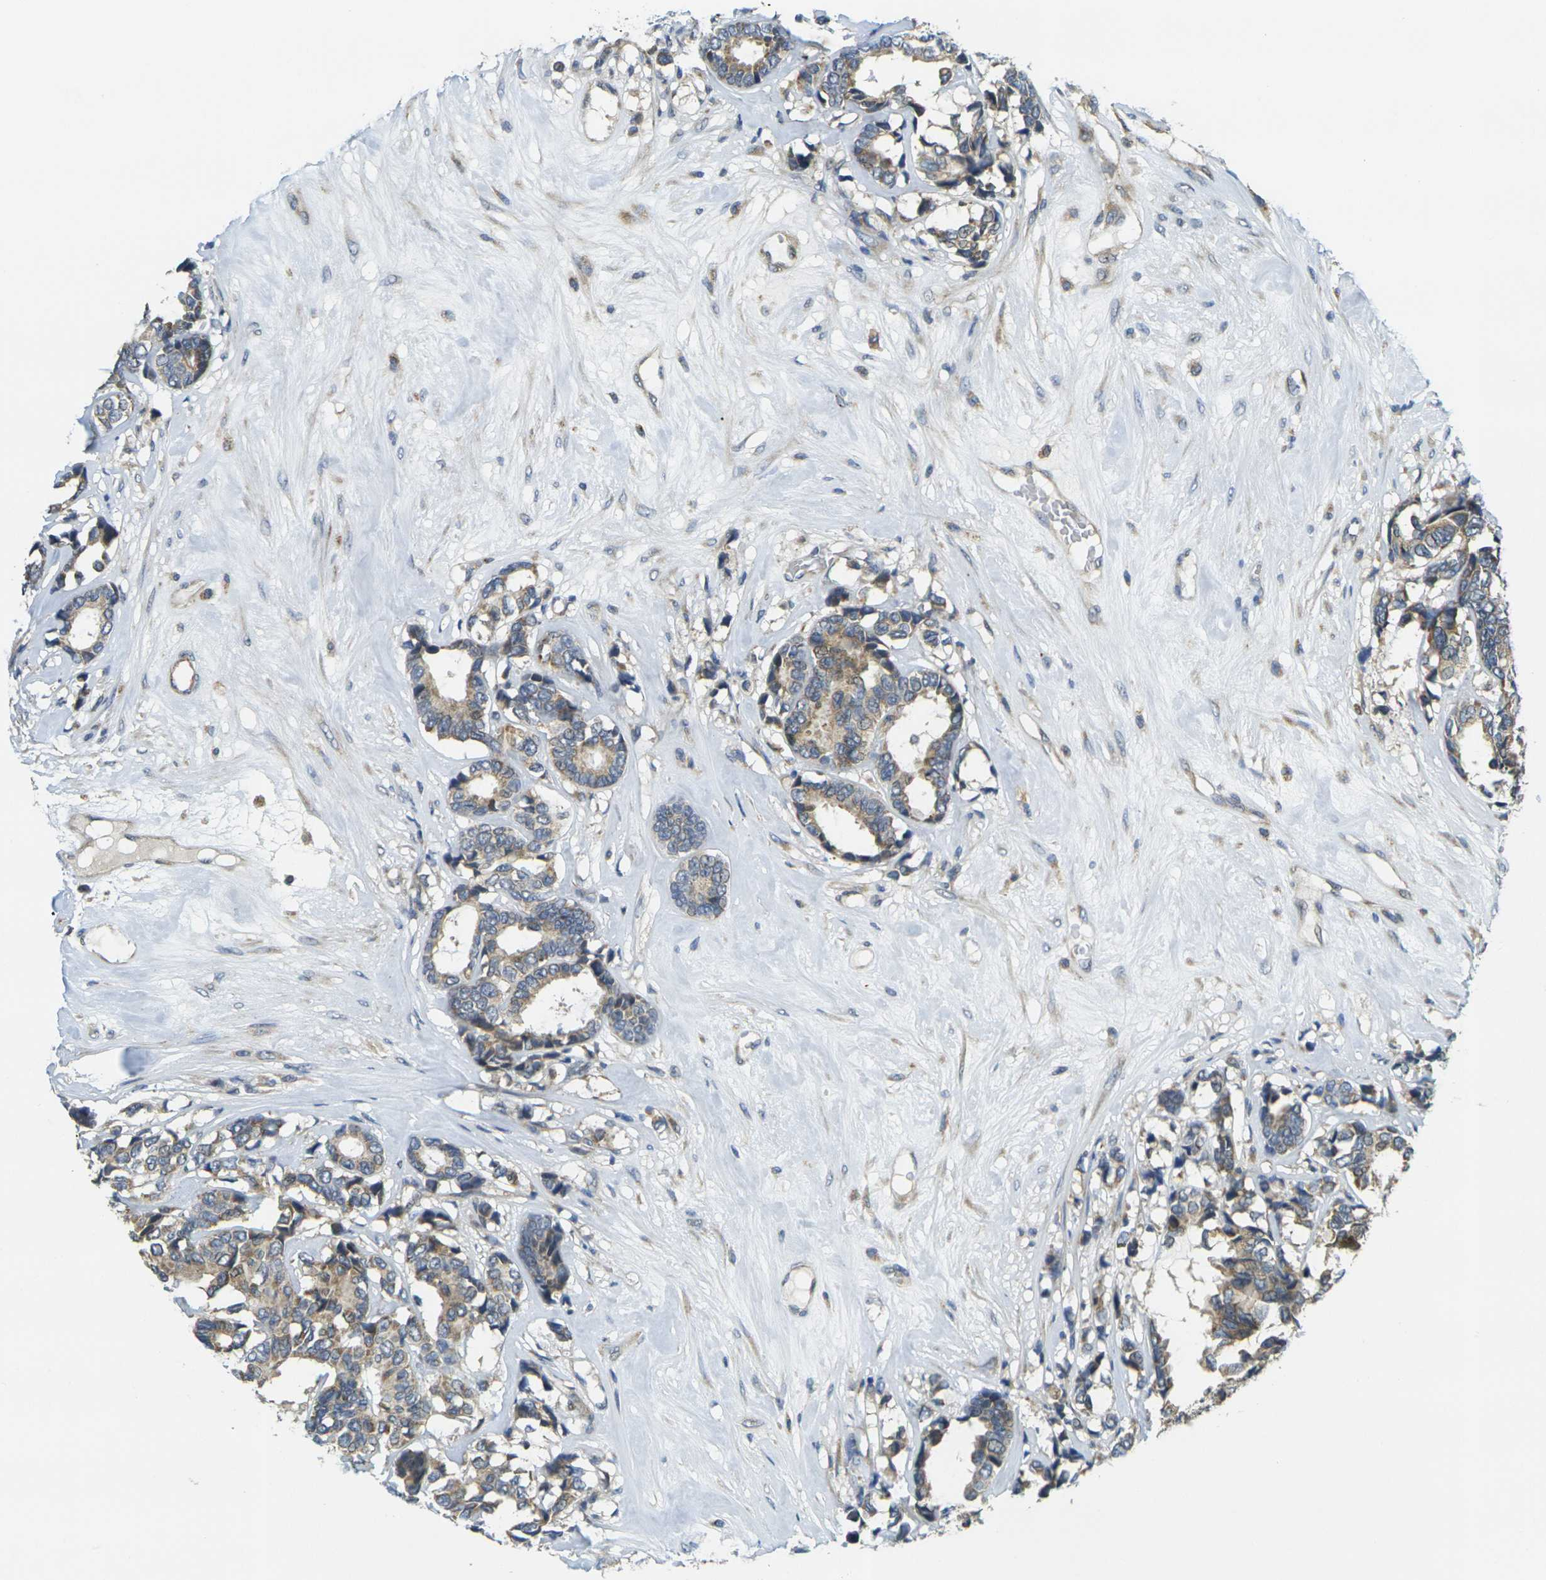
{"staining": {"intensity": "weak", "quantity": ">75%", "location": "cytoplasmic/membranous"}, "tissue": "breast cancer", "cell_type": "Tumor cells", "image_type": "cancer", "snomed": [{"axis": "morphology", "description": "Duct carcinoma"}, {"axis": "topography", "description": "Breast"}], "caption": "This photomicrograph reveals immunohistochemistry staining of human breast cancer (intraductal carcinoma), with low weak cytoplasmic/membranous expression in about >75% of tumor cells.", "gene": "MINAR2", "patient": {"sex": "female", "age": 87}}